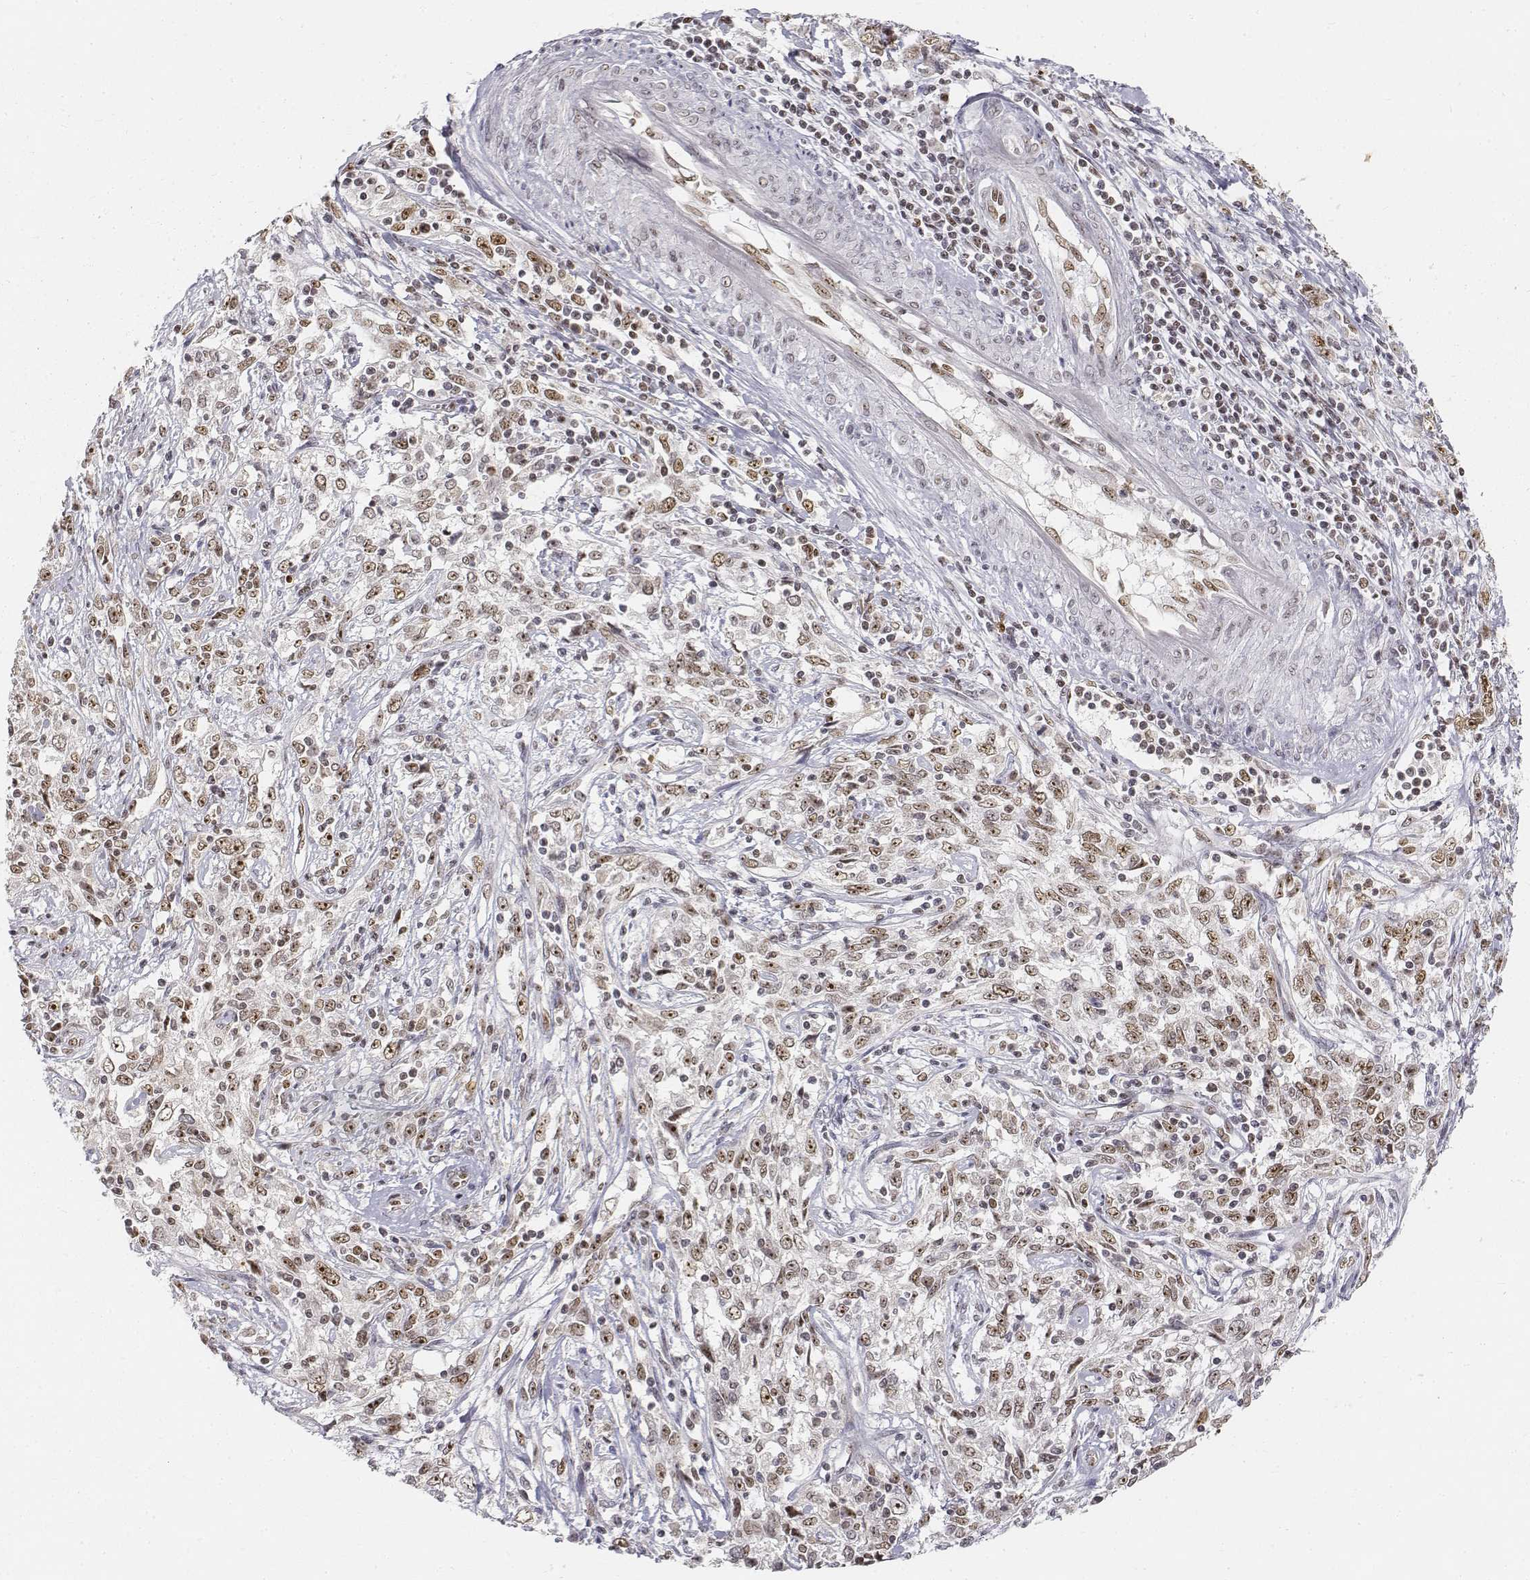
{"staining": {"intensity": "moderate", "quantity": ">75%", "location": "nuclear"}, "tissue": "cervical cancer", "cell_type": "Tumor cells", "image_type": "cancer", "snomed": [{"axis": "morphology", "description": "Adenocarcinoma, NOS"}, {"axis": "topography", "description": "Cervix"}], "caption": "The histopathology image reveals immunohistochemical staining of cervical adenocarcinoma. There is moderate nuclear positivity is appreciated in about >75% of tumor cells. Nuclei are stained in blue.", "gene": "PHF6", "patient": {"sex": "female", "age": 40}}